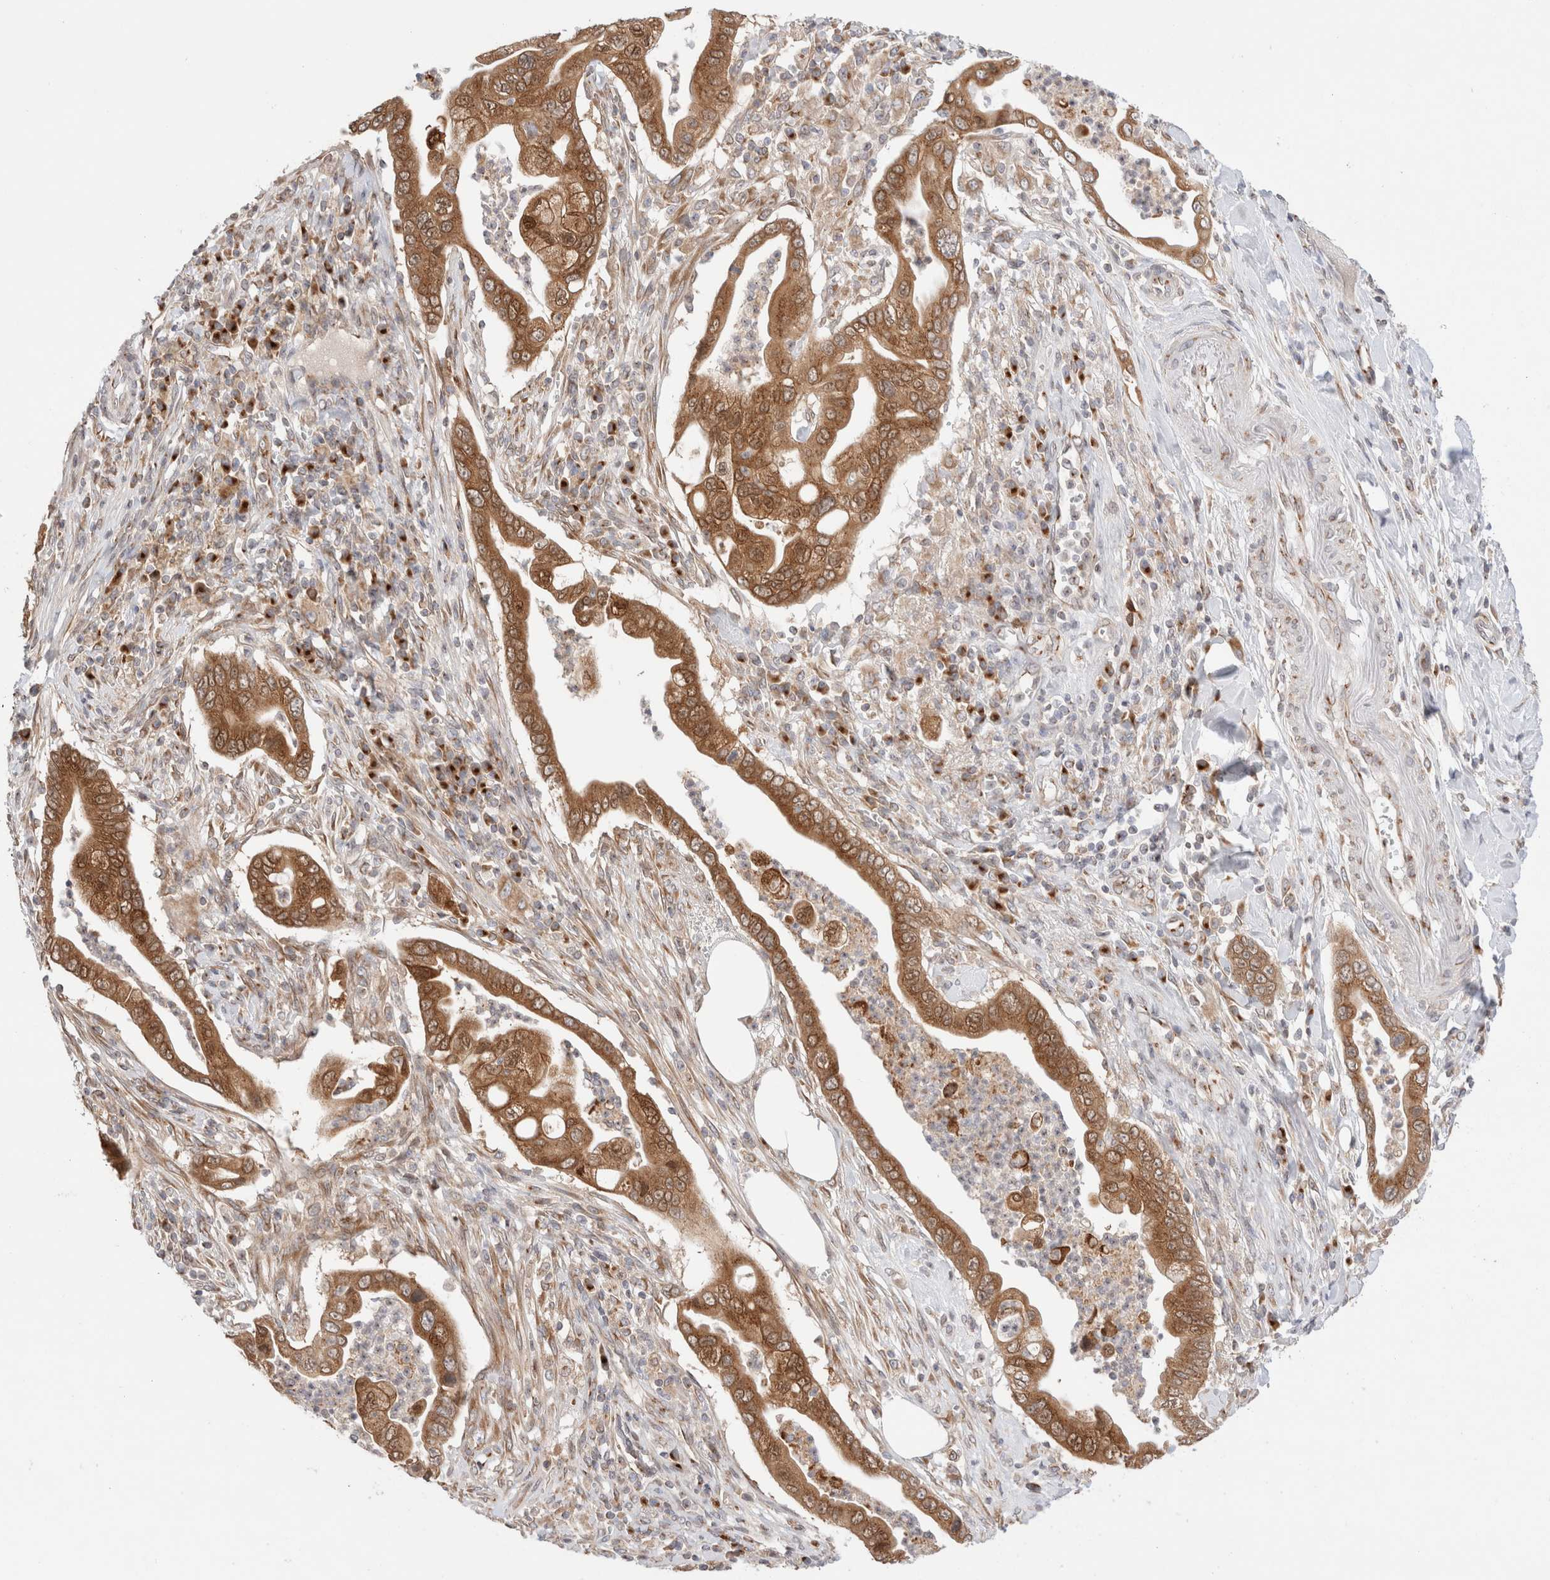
{"staining": {"intensity": "moderate", "quantity": ">75%", "location": "cytoplasmic/membranous,nuclear"}, "tissue": "pancreatic cancer", "cell_type": "Tumor cells", "image_type": "cancer", "snomed": [{"axis": "morphology", "description": "Adenocarcinoma, NOS"}, {"axis": "topography", "description": "Pancreas"}], "caption": "About >75% of tumor cells in human pancreatic cancer show moderate cytoplasmic/membranous and nuclear protein positivity as visualized by brown immunohistochemical staining.", "gene": "LMAN2L", "patient": {"sex": "male", "age": 78}}